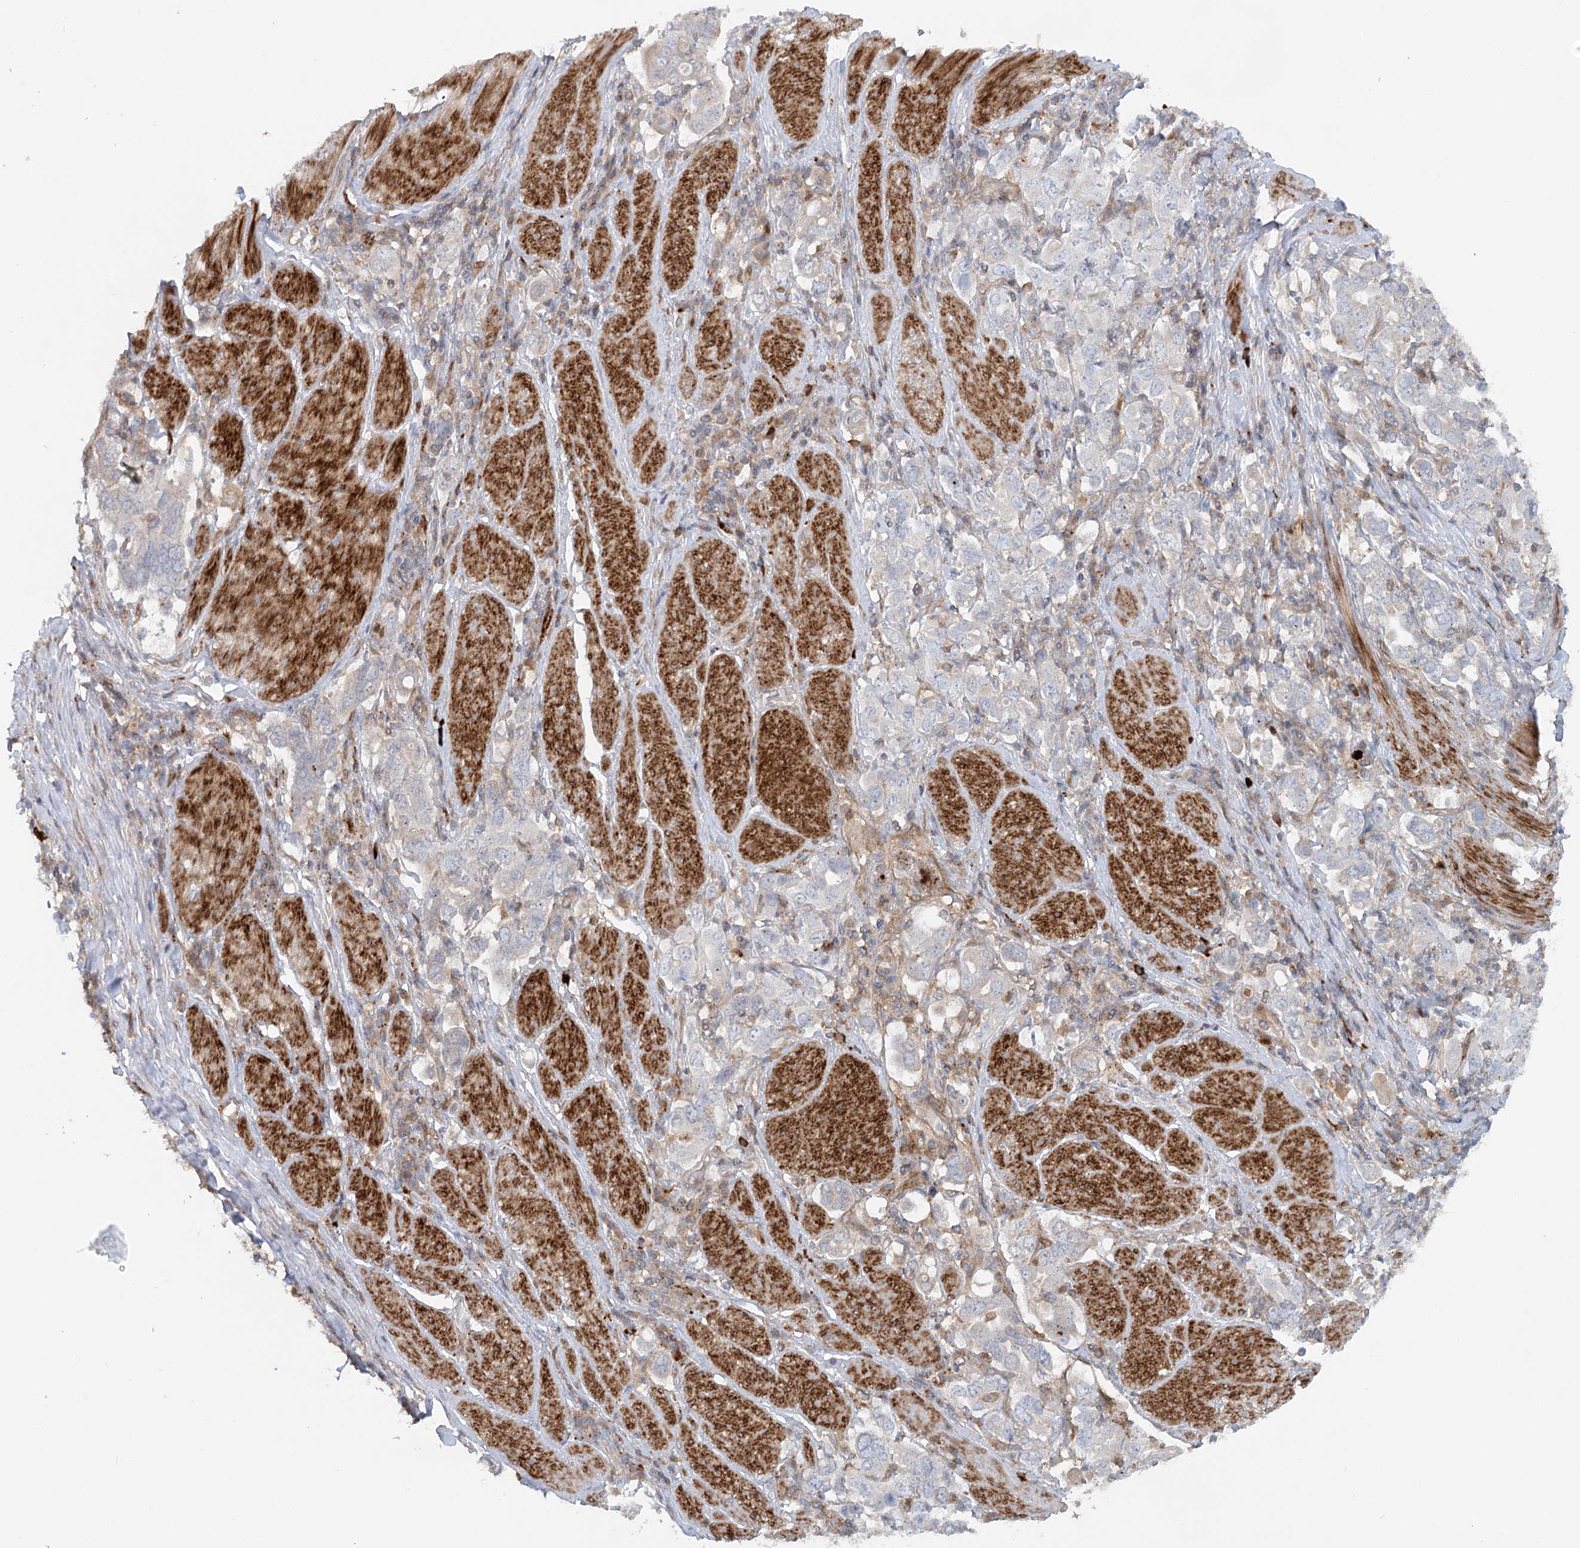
{"staining": {"intensity": "weak", "quantity": "<25%", "location": "cytoplasmic/membranous"}, "tissue": "stomach cancer", "cell_type": "Tumor cells", "image_type": "cancer", "snomed": [{"axis": "morphology", "description": "Adenocarcinoma, NOS"}, {"axis": "topography", "description": "Stomach, upper"}], "caption": "IHC image of neoplastic tissue: adenocarcinoma (stomach) stained with DAB (3,3'-diaminobenzidine) reveals no significant protein positivity in tumor cells. (Brightfield microscopy of DAB (3,3'-diaminobenzidine) immunohistochemistry at high magnification).", "gene": "GBE1", "patient": {"sex": "male", "age": 62}}